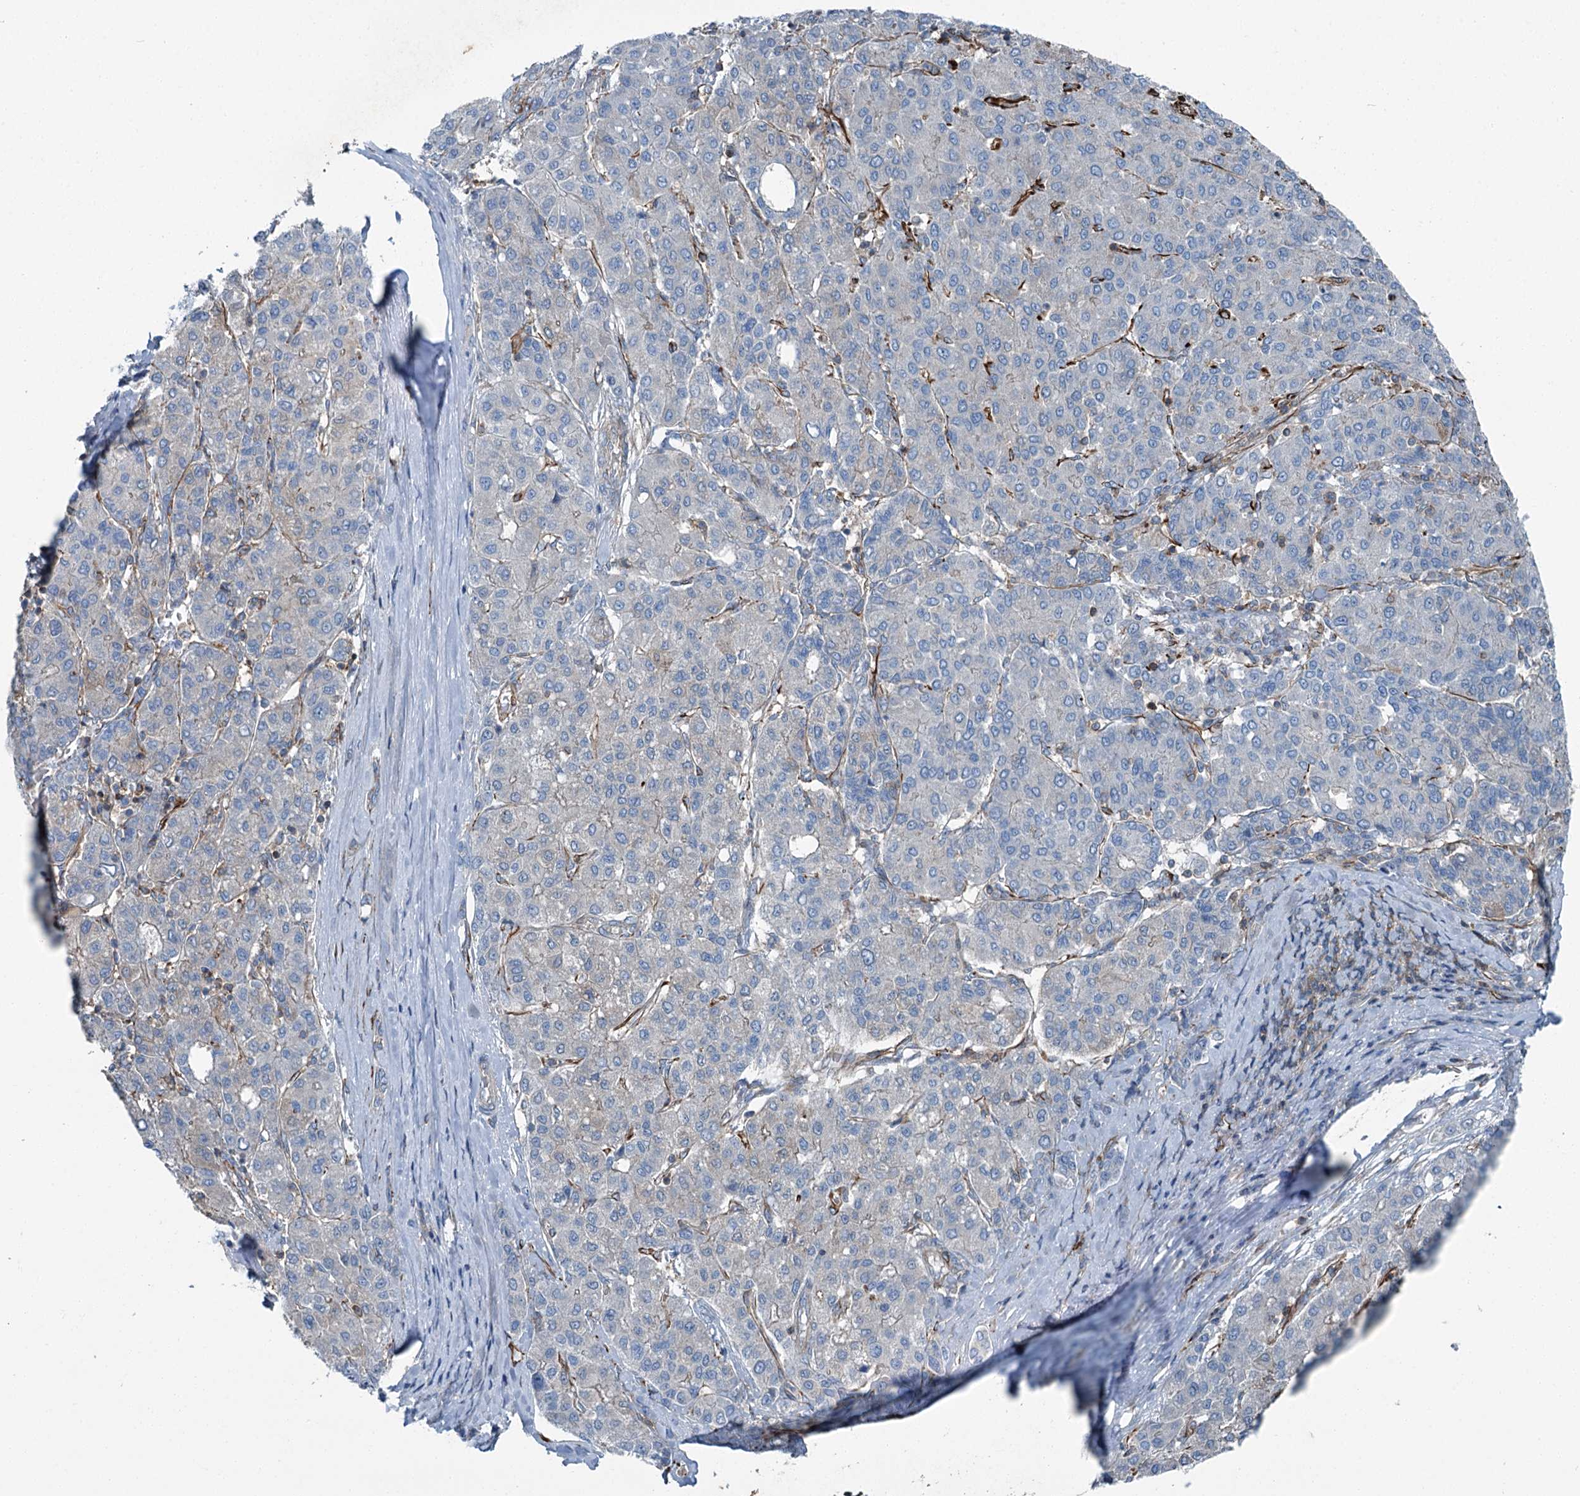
{"staining": {"intensity": "negative", "quantity": "none", "location": "none"}, "tissue": "liver cancer", "cell_type": "Tumor cells", "image_type": "cancer", "snomed": [{"axis": "morphology", "description": "Carcinoma, Hepatocellular, NOS"}, {"axis": "topography", "description": "Liver"}], "caption": "Micrograph shows no significant protein expression in tumor cells of liver cancer.", "gene": "AXL", "patient": {"sex": "male", "age": 65}}